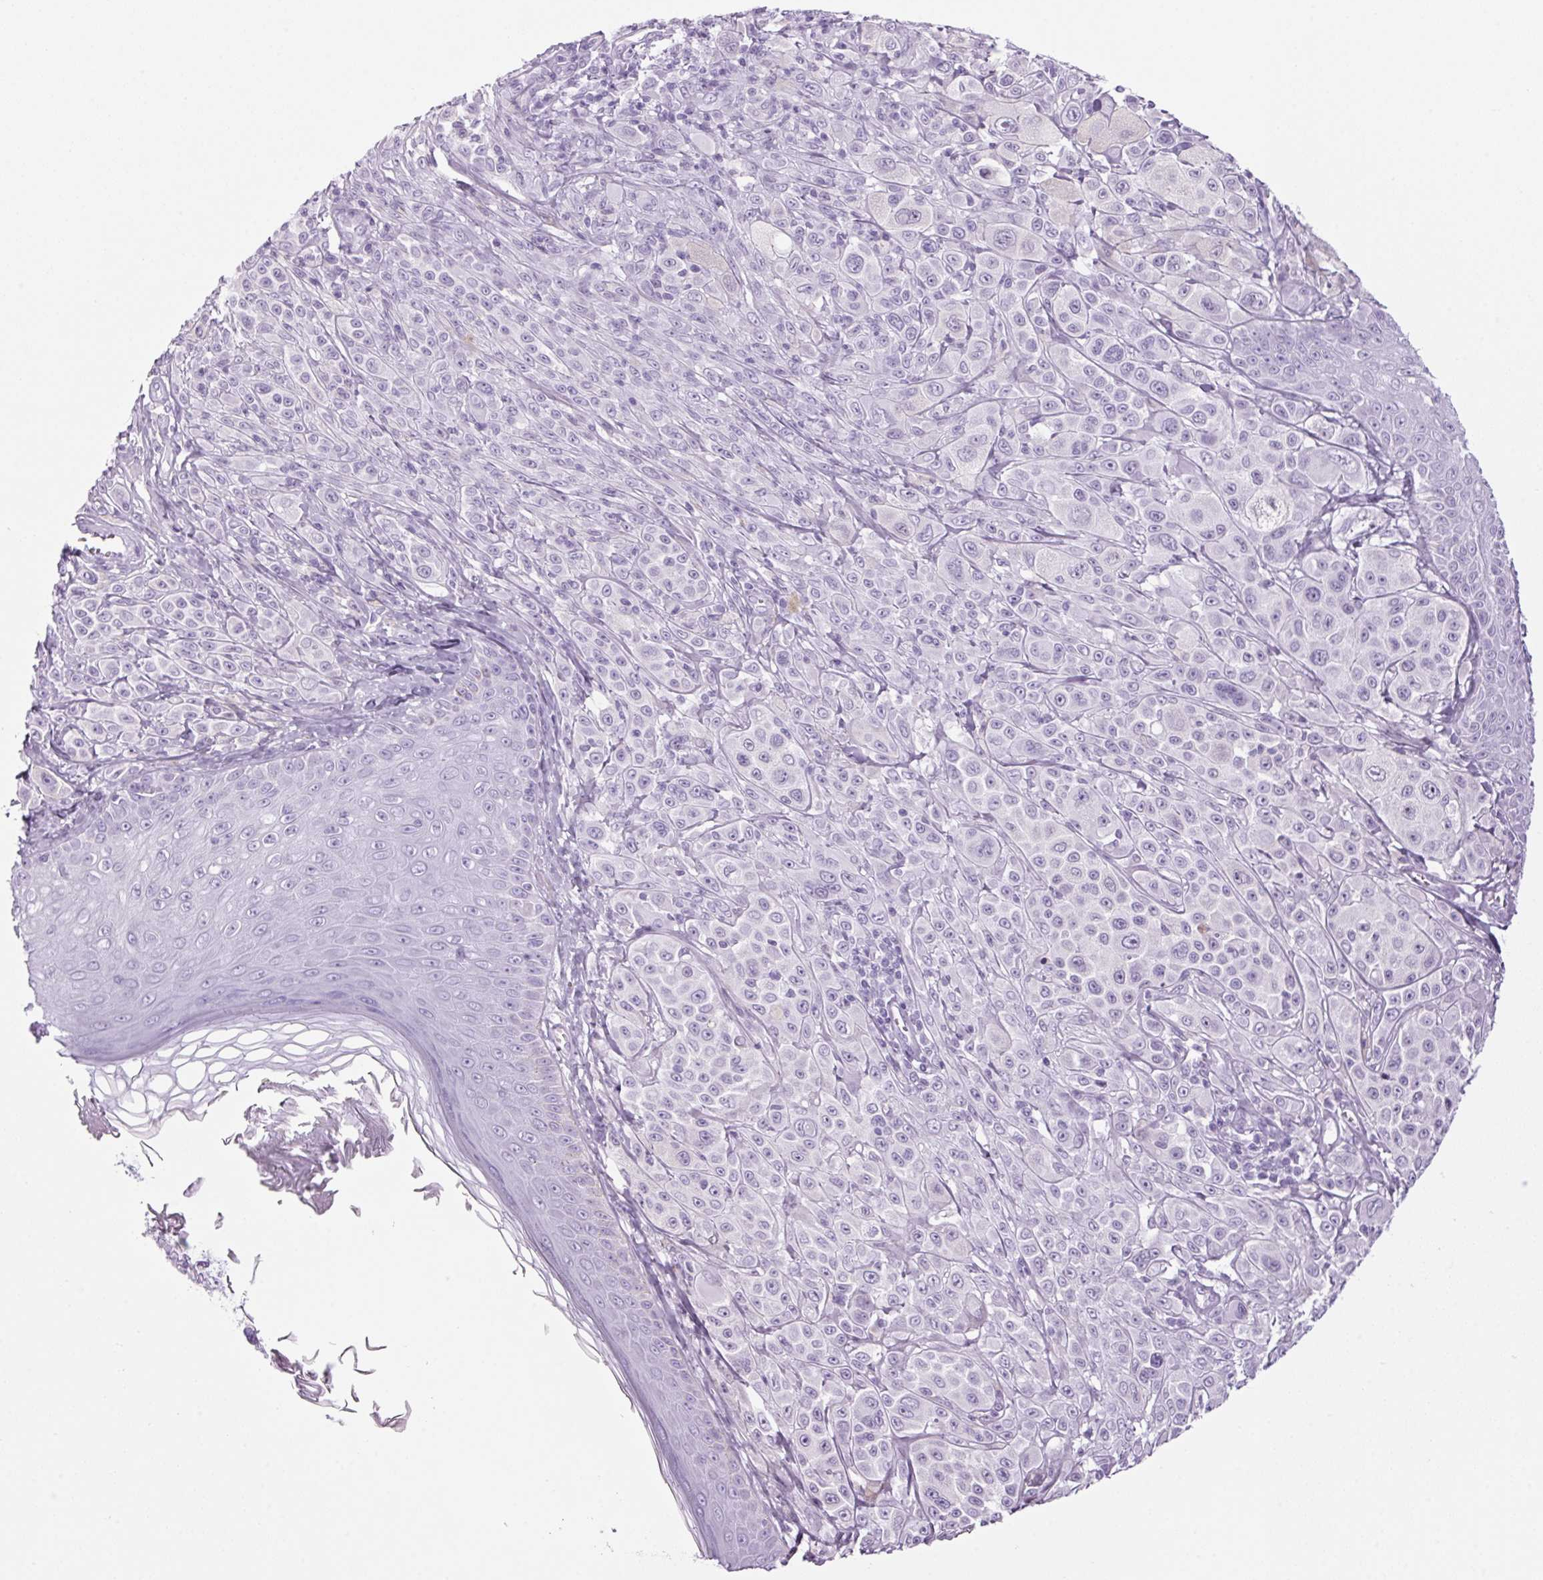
{"staining": {"intensity": "negative", "quantity": "none", "location": "none"}, "tissue": "melanoma", "cell_type": "Tumor cells", "image_type": "cancer", "snomed": [{"axis": "morphology", "description": "Malignant melanoma, NOS"}, {"axis": "topography", "description": "Skin"}], "caption": "Malignant melanoma was stained to show a protein in brown. There is no significant positivity in tumor cells.", "gene": "PPP1R1A", "patient": {"sex": "male", "age": 67}}